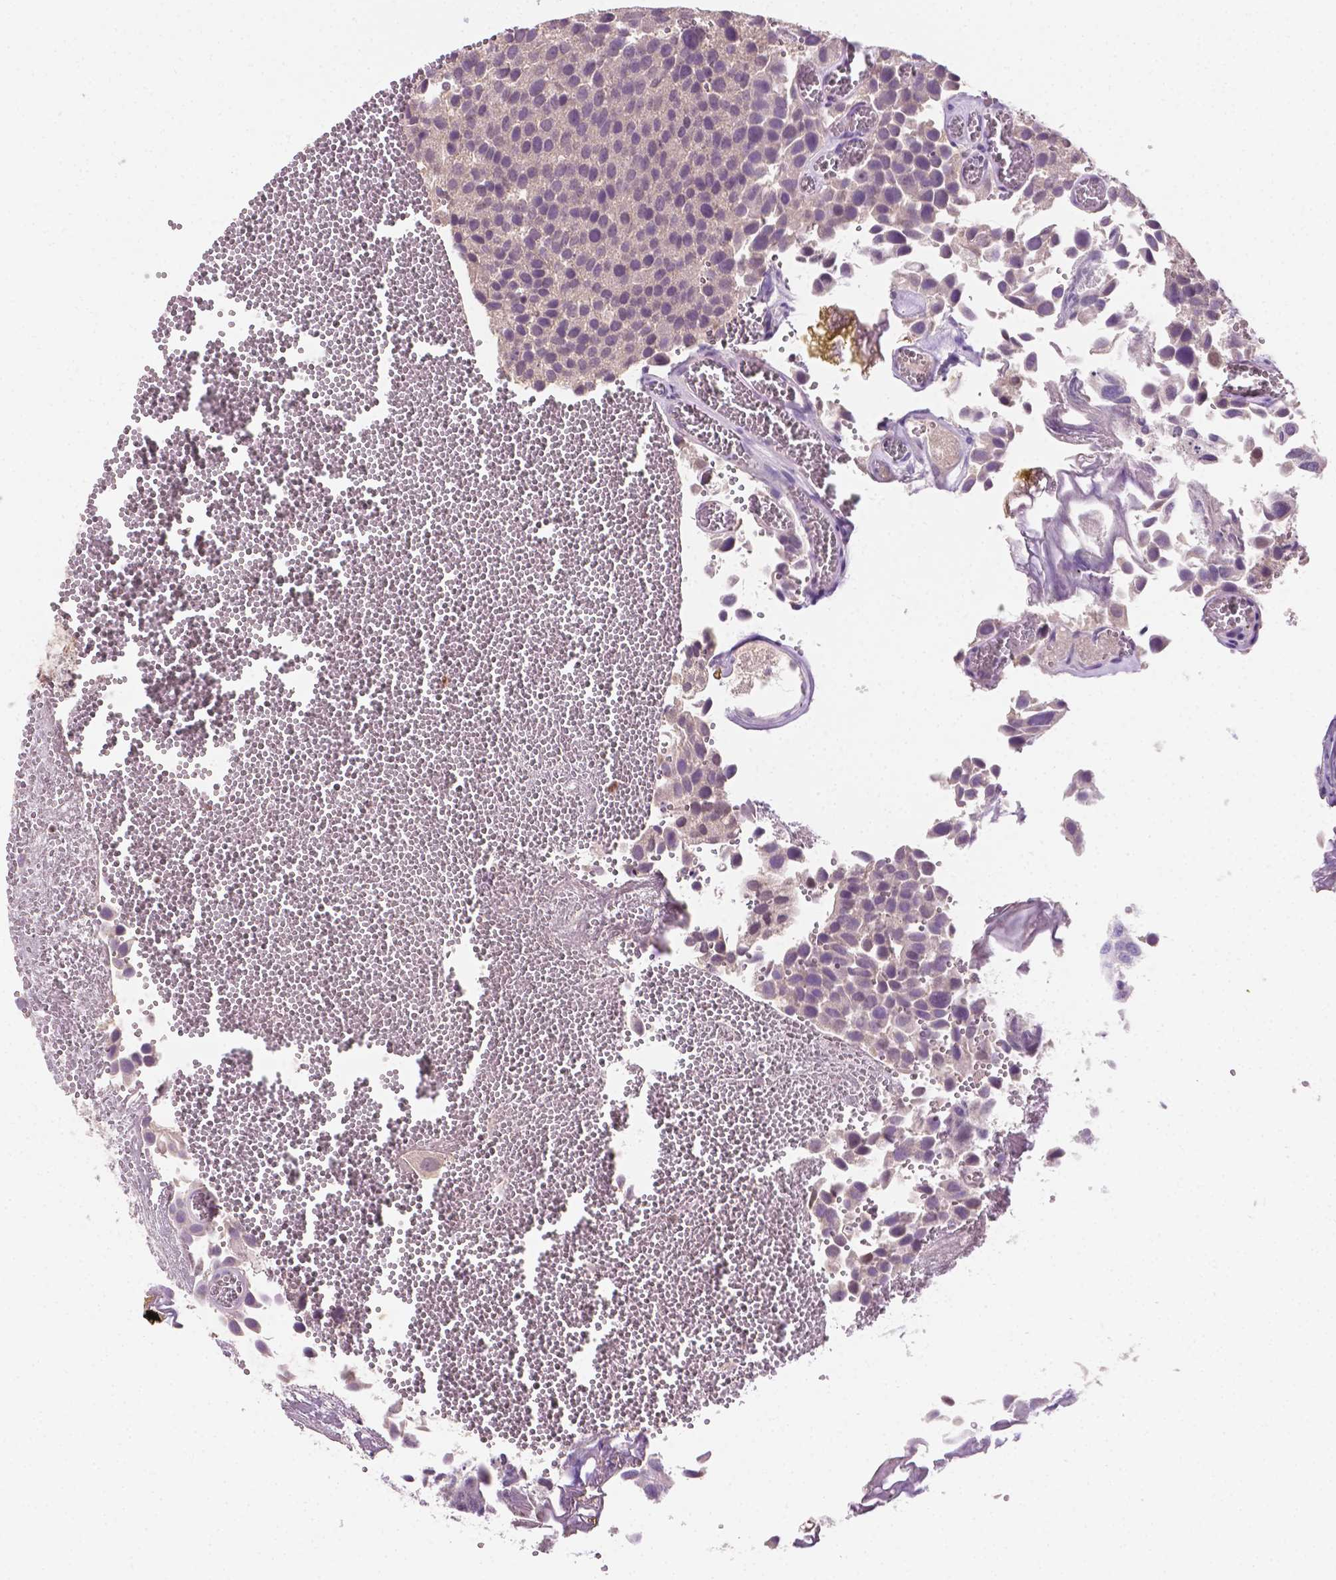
{"staining": {"intensity": "negative", "quantity": "none", "location": "none"}, "tissue": "urothelial cancer", "cell_type": "Tumor cells", "image_type": "cancer", "snomed": [{"axis": "morphology", "description": "Urothelial carcinoma, Low grade"}, {"axis": "topography", "description": "Urinary bladder"}], "caption": "Immunohistochemical staining of human urothelial cancer reveals no significant positivity in tumor cells. The staining is performed using DAB (3,3'-diaminobenzidine) brown chromogen with nuclei counter-stained in using hematoxylin.", "gene": "MROH6", "patient": {"sex": "female", "age": 69}}